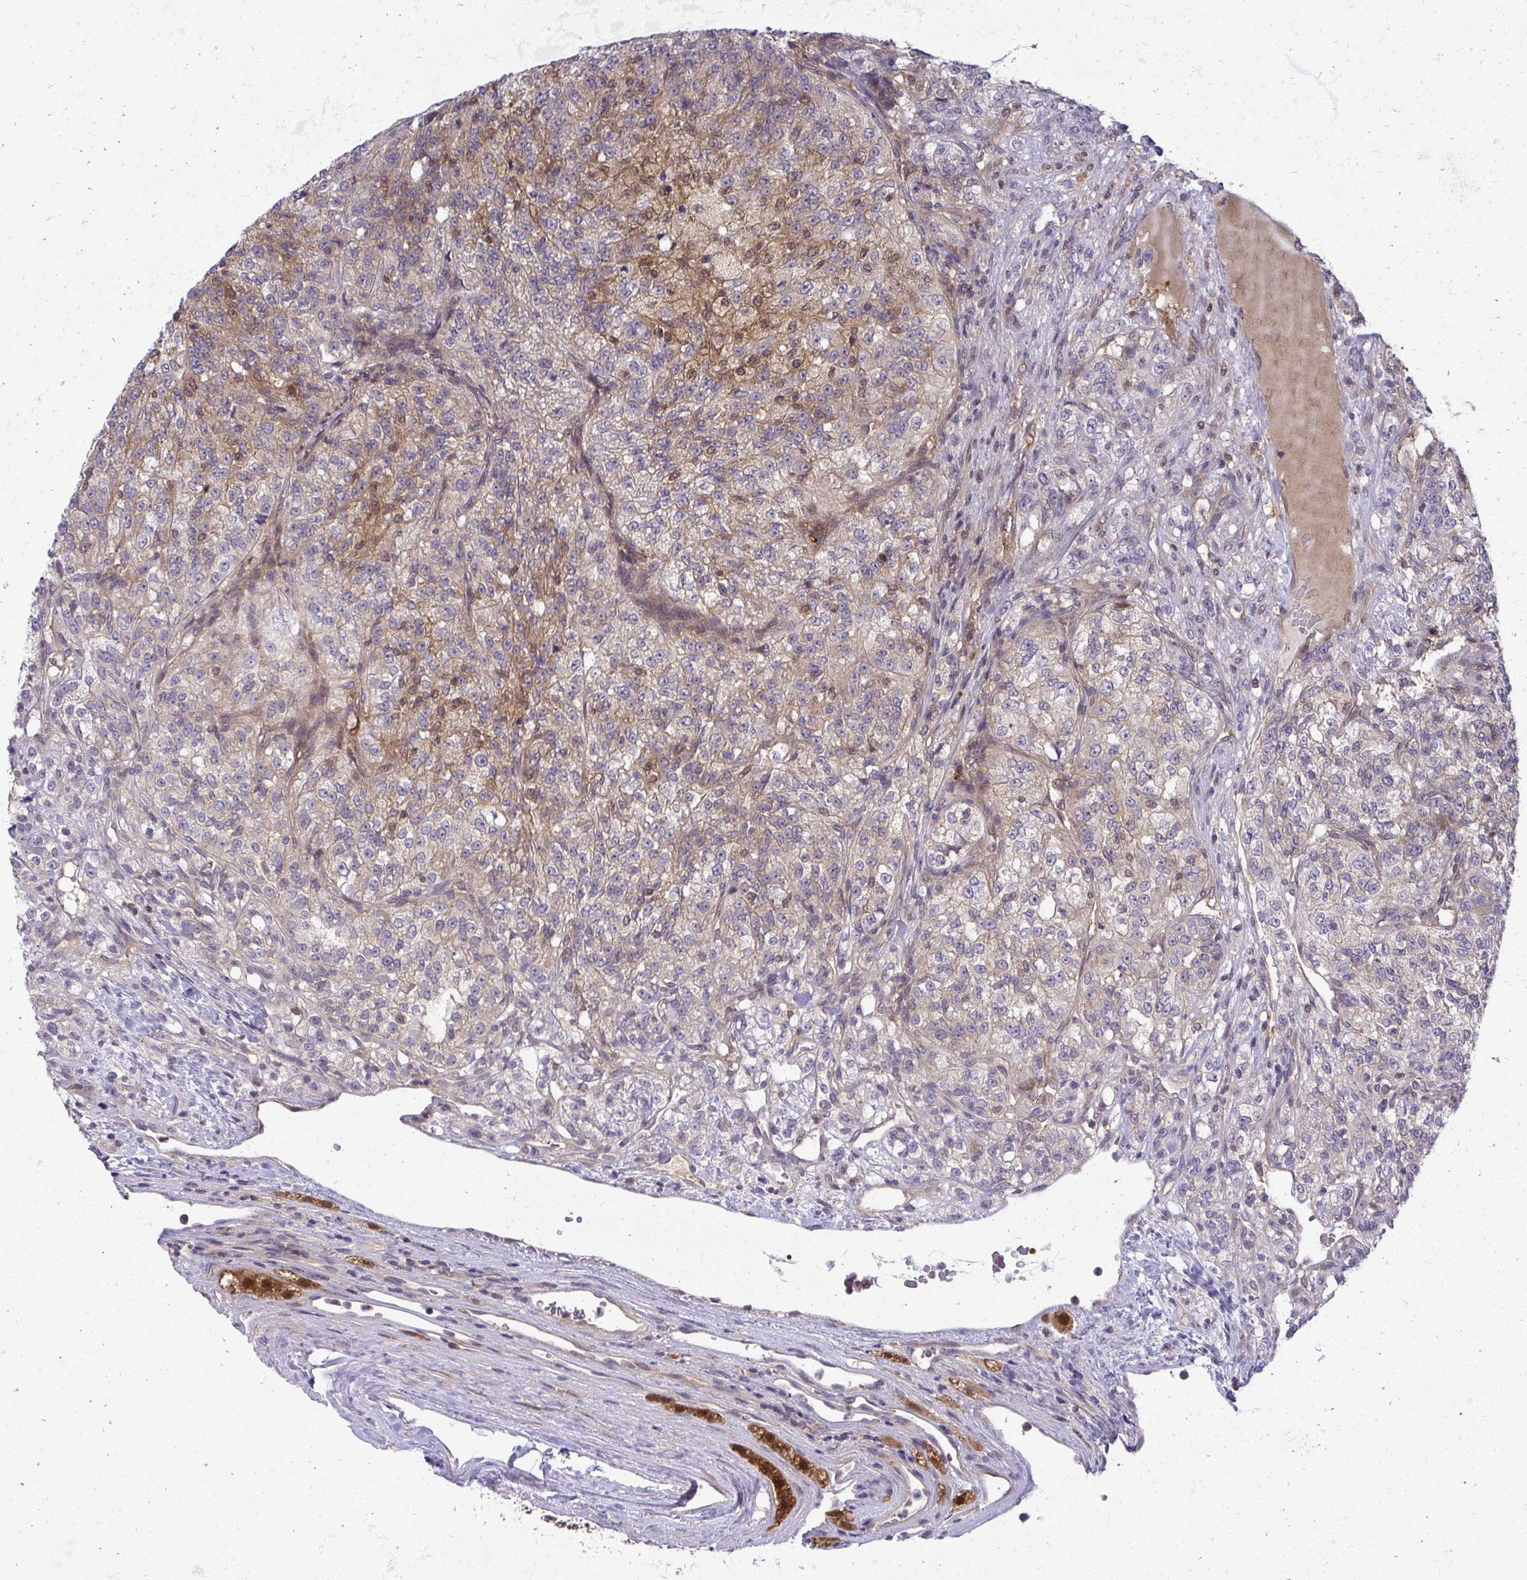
{"staining": {"intensity": "moderate", "quantity": "<25%", "location": "cytoplasmic/membranous,nuclear"}, "tissue": "renal cancer", "cell_type": "Tumor cells", "image_type": "cancer", "snomed": [{"axis": "morphology", "description": "Adenocarcinoma, NOS"}, {"axis": "topography", "description": "Kidney"}], "caption": "The photomicrograph displays a brown stain indicating the presence of a protein in the cytoplasmic/membranous and nuclear of tumor cells in renal adenocarcinoma.", "gene": "HDHD2", "patient": {"sex": "female", "age": 63}}